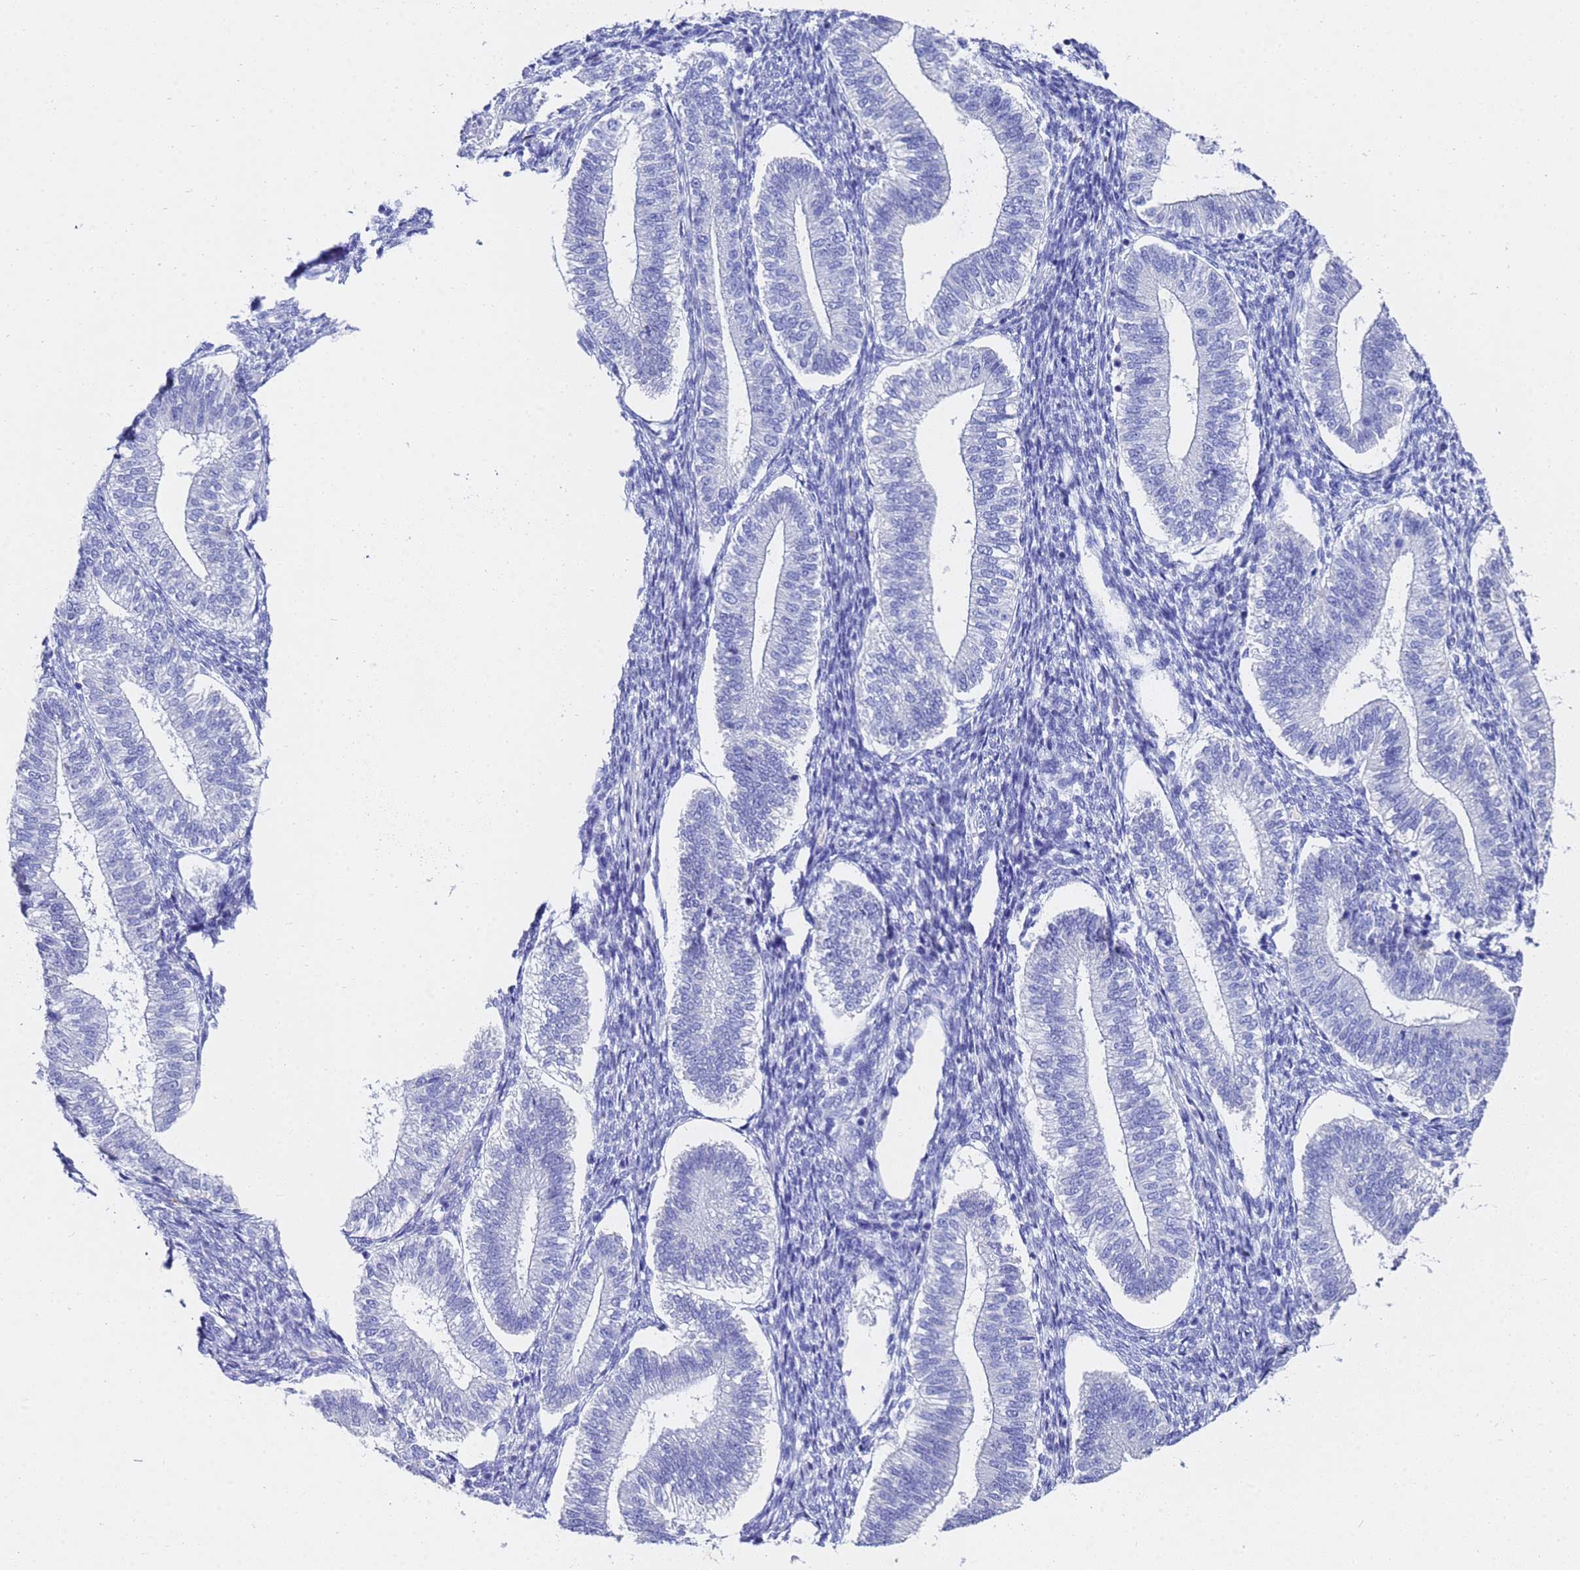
{"staining": {"intensity": "negative", "quantity": "none", "location": "none"}, "tissue": "endometrium", "cell_type": "Cells in endometrial stroma", "image_type": "normal", "snomed": [{"axis": "morphology", "description": "Normal tissue, NOS"}, {"axis": "topography", "description": "Endometrium"}], "caption": "High magnification brightfield microscopy of benign endometrium stained with DAB (3,3'-diaminobenzidine) (brown) and counterstained with hematoxylin (blue): cells in endometrial stroma show no significant expression. The staining was performed using DAB to visualize the protein expression in brown, while the nuclei were stained in blue with hematoxylin (Magnification: 20x).", "gene": "C2orf72", "patient": {"sex": "female", "age": 25}}